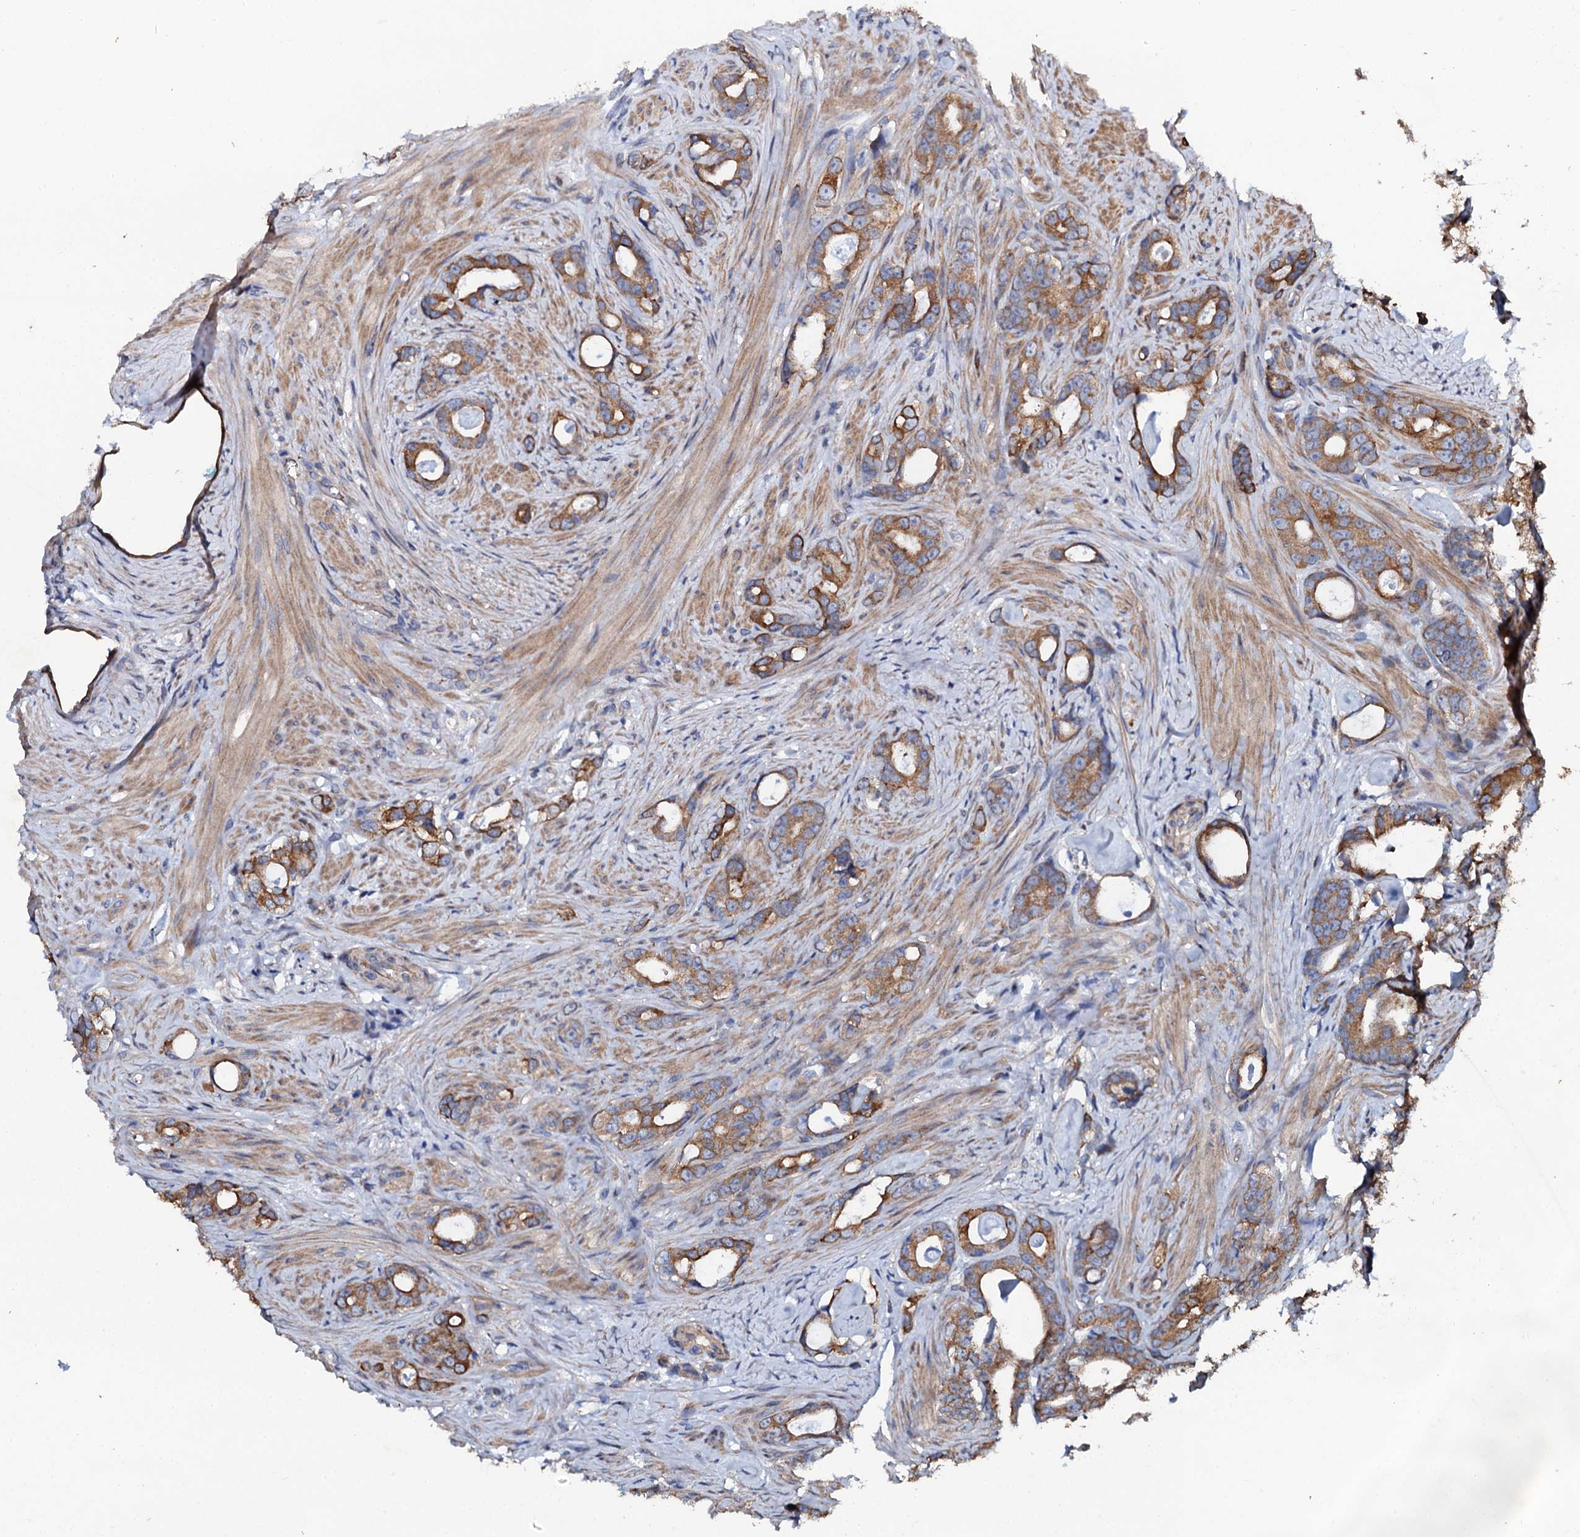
{"staining": {"intensity": "moderate", "quantity": ">75%", "location": "cytoplasmic/membranous"}, "tissue": "prostate cancer", "cell_type": "Tumor cells", "image_type": "cancer", "snomed": [{"axis": "morphology", "description": "Adenocarcinoma, Low grade"}, {"axis": "topography", "description": "Prostate"}], "caption": "About >75% of tumor cells in prostate cancer demonstrate moderate cytoplasmic/membranous protein positivity as visualized by brown immunohistochemical staining.", "gene": "GLCE", "patient": {"sex": "male", "age": 63}}